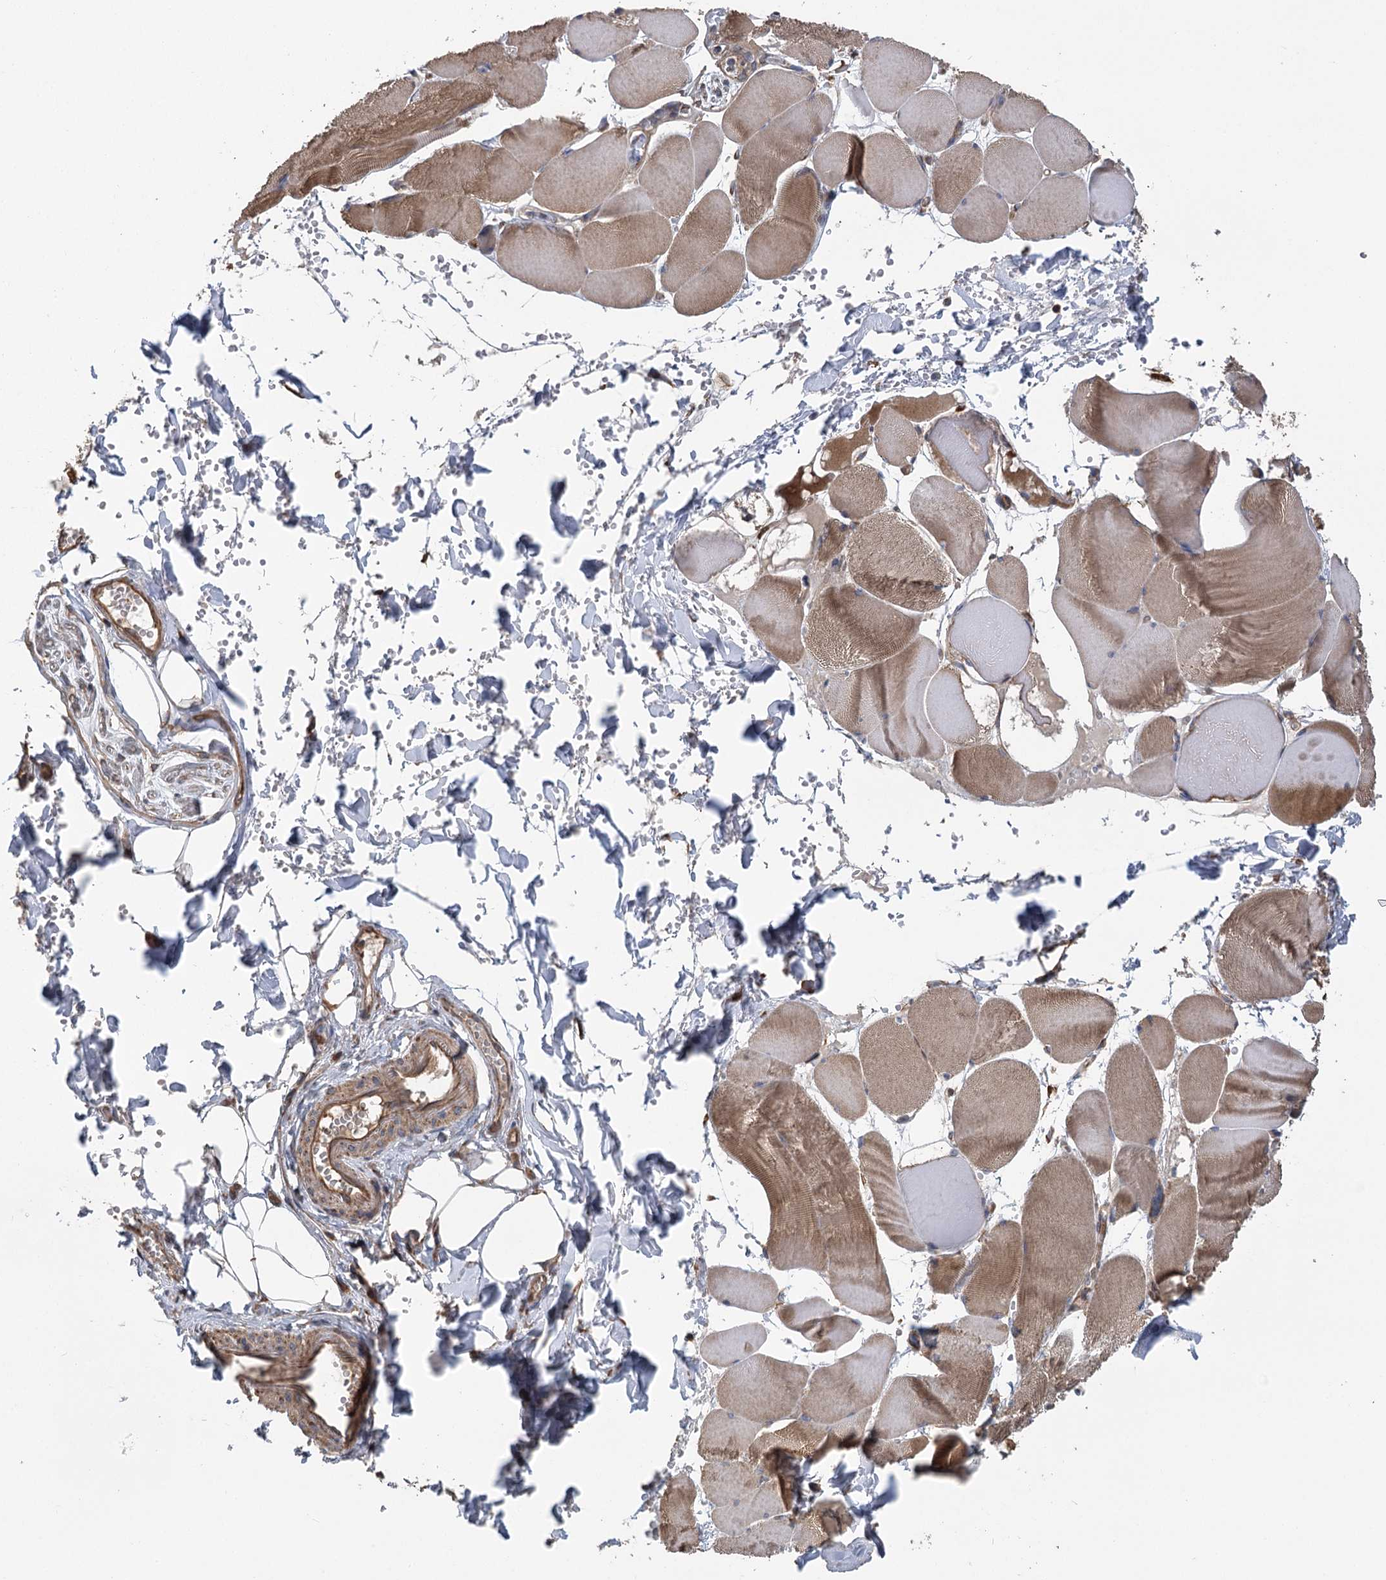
{"staining": {"intensity": "weak", "quantity": ">75%", "location": "cytoplasmic/membranous"}, "tissue": "adipose tissue", "cell_type": "Adipocytes", "image_type": "normal", "snomed": [{"axis": "morphology", "description": "Normal tissue, NOS"}, {"axis": "topography", "description": "Skeletal muscle"}, {"axis": "topography", "description": "Peripheral nerve tissue"}], "caption": "Unremarkable adipose tissue shows weak cytoplasmic/membranous staining in about >75% of adipocytes.", "gene": "RWDD4", "patient": {"sex": "female", "age": 55}}